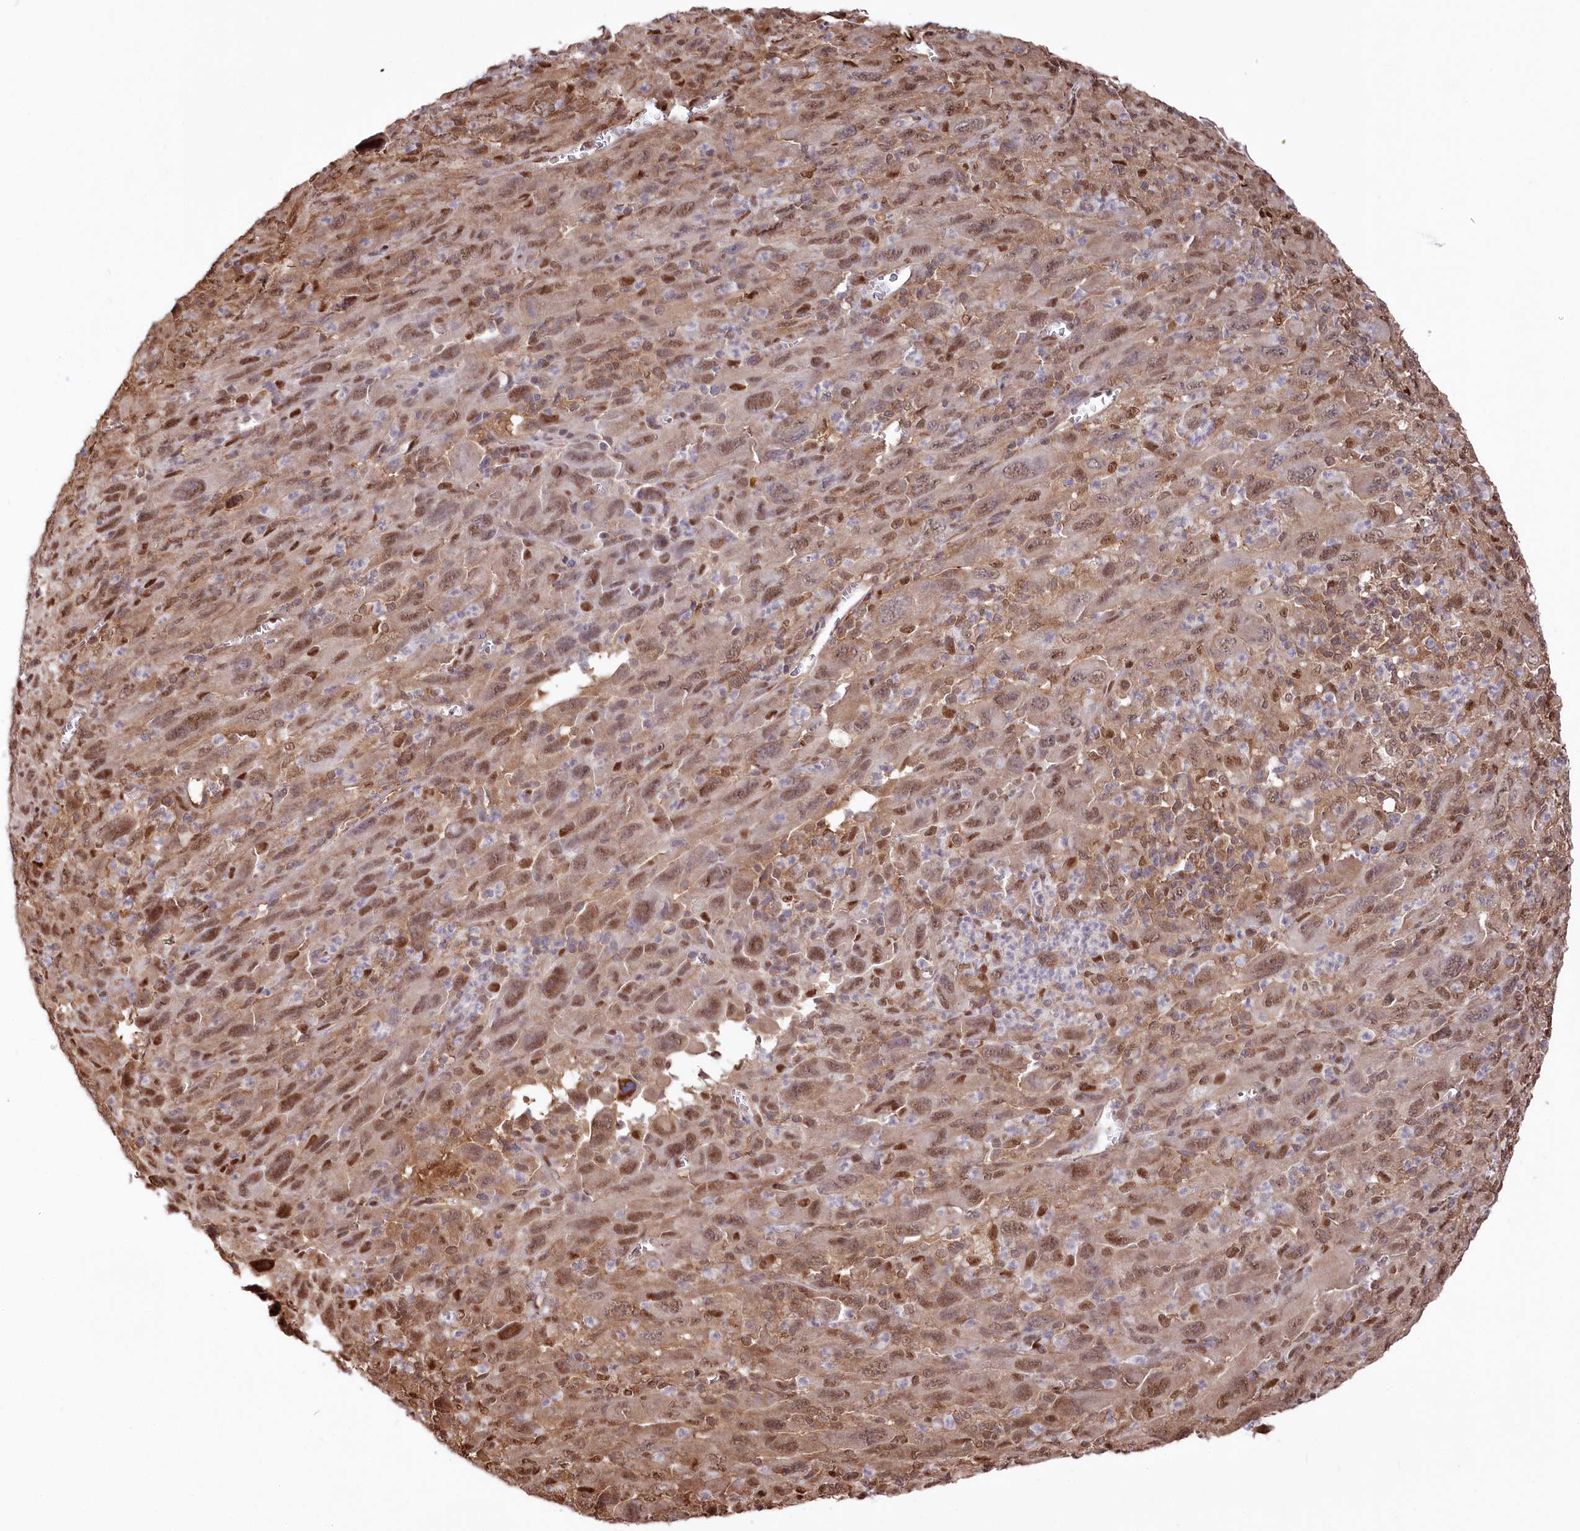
{"staining": {"intensity": "moderate", "quantity": ">75%", "location": "cytoplasmic/membranous,nuclear"}, "tissue": "melanoma", "cell_type": "Tumor cells", "image_type": "cancer", "snomed": [{"axis": "morphology", "description": "Malignant melanoma, Metastatic site"}, {"axis": "topography", "description": "Skin"}], "caption": "Protein staining by IHC demonstrates moderate cytoplasmic/membranous and nuclear expression in approximately >75% of tumor cells in malignant melanoma (metastatic site).", "gene": "PSMA1", "patient": {"sex": "female", "age": 56}}